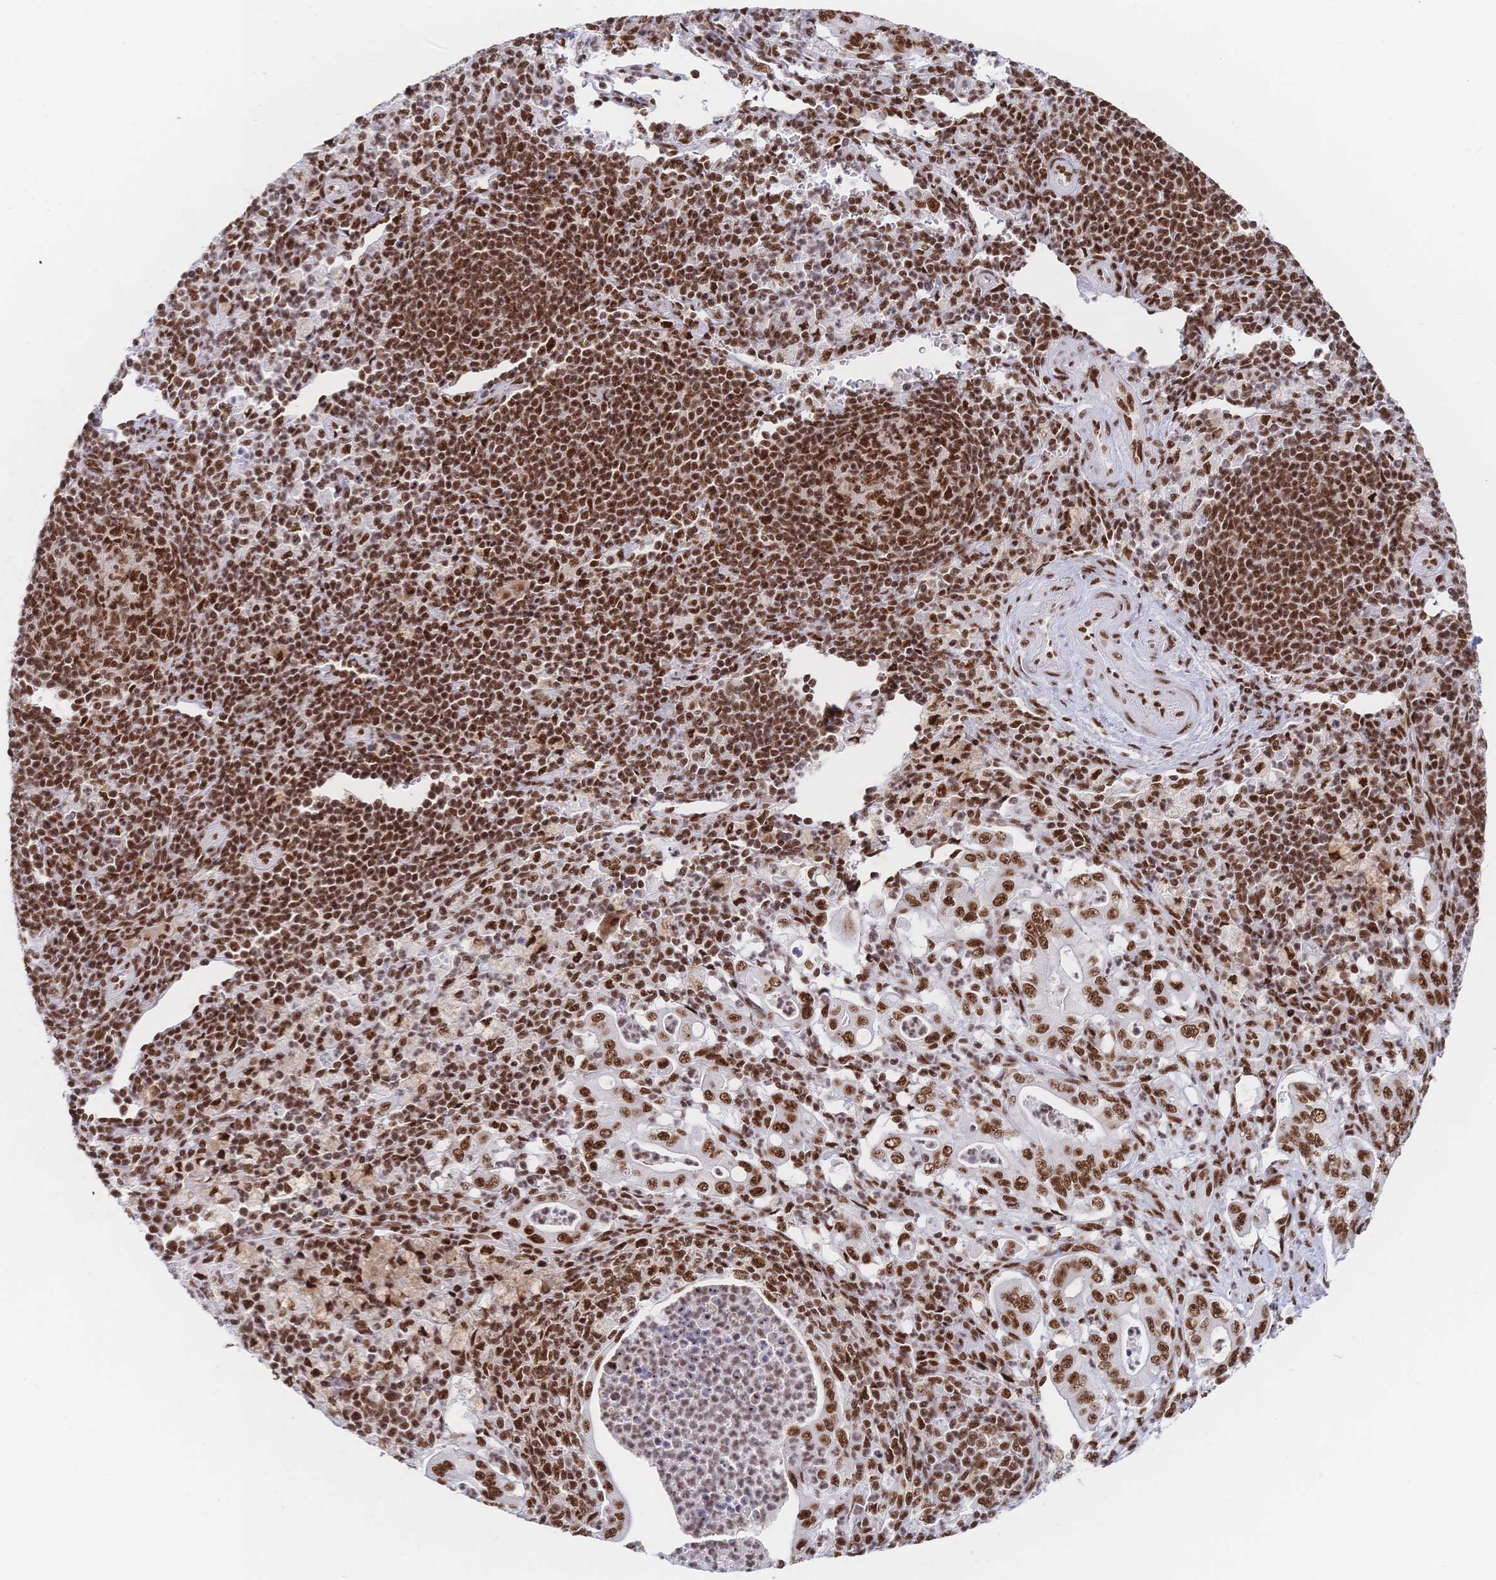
{"staining": {"intensity": "strong", "quantity": ">75%", "location": "nuclear"}, "tissue": "pancreatic cancer", "cell_type": "Tumor cells", "image_type": "cancer", "snomed": [{"axis": "morphology", "description": "Adenocarcinoma, NOS"}, {"axis": "topography", "description": "Pancreas"}], "caption": "Human pancreatic cancer (adenocarcinoma) stained for a protein (brown) displays strong nuclear positive staining in approximately >75% of tumor cells.", "gene": "SRSF1", "patient": {"sex": "male", "age": 71}}